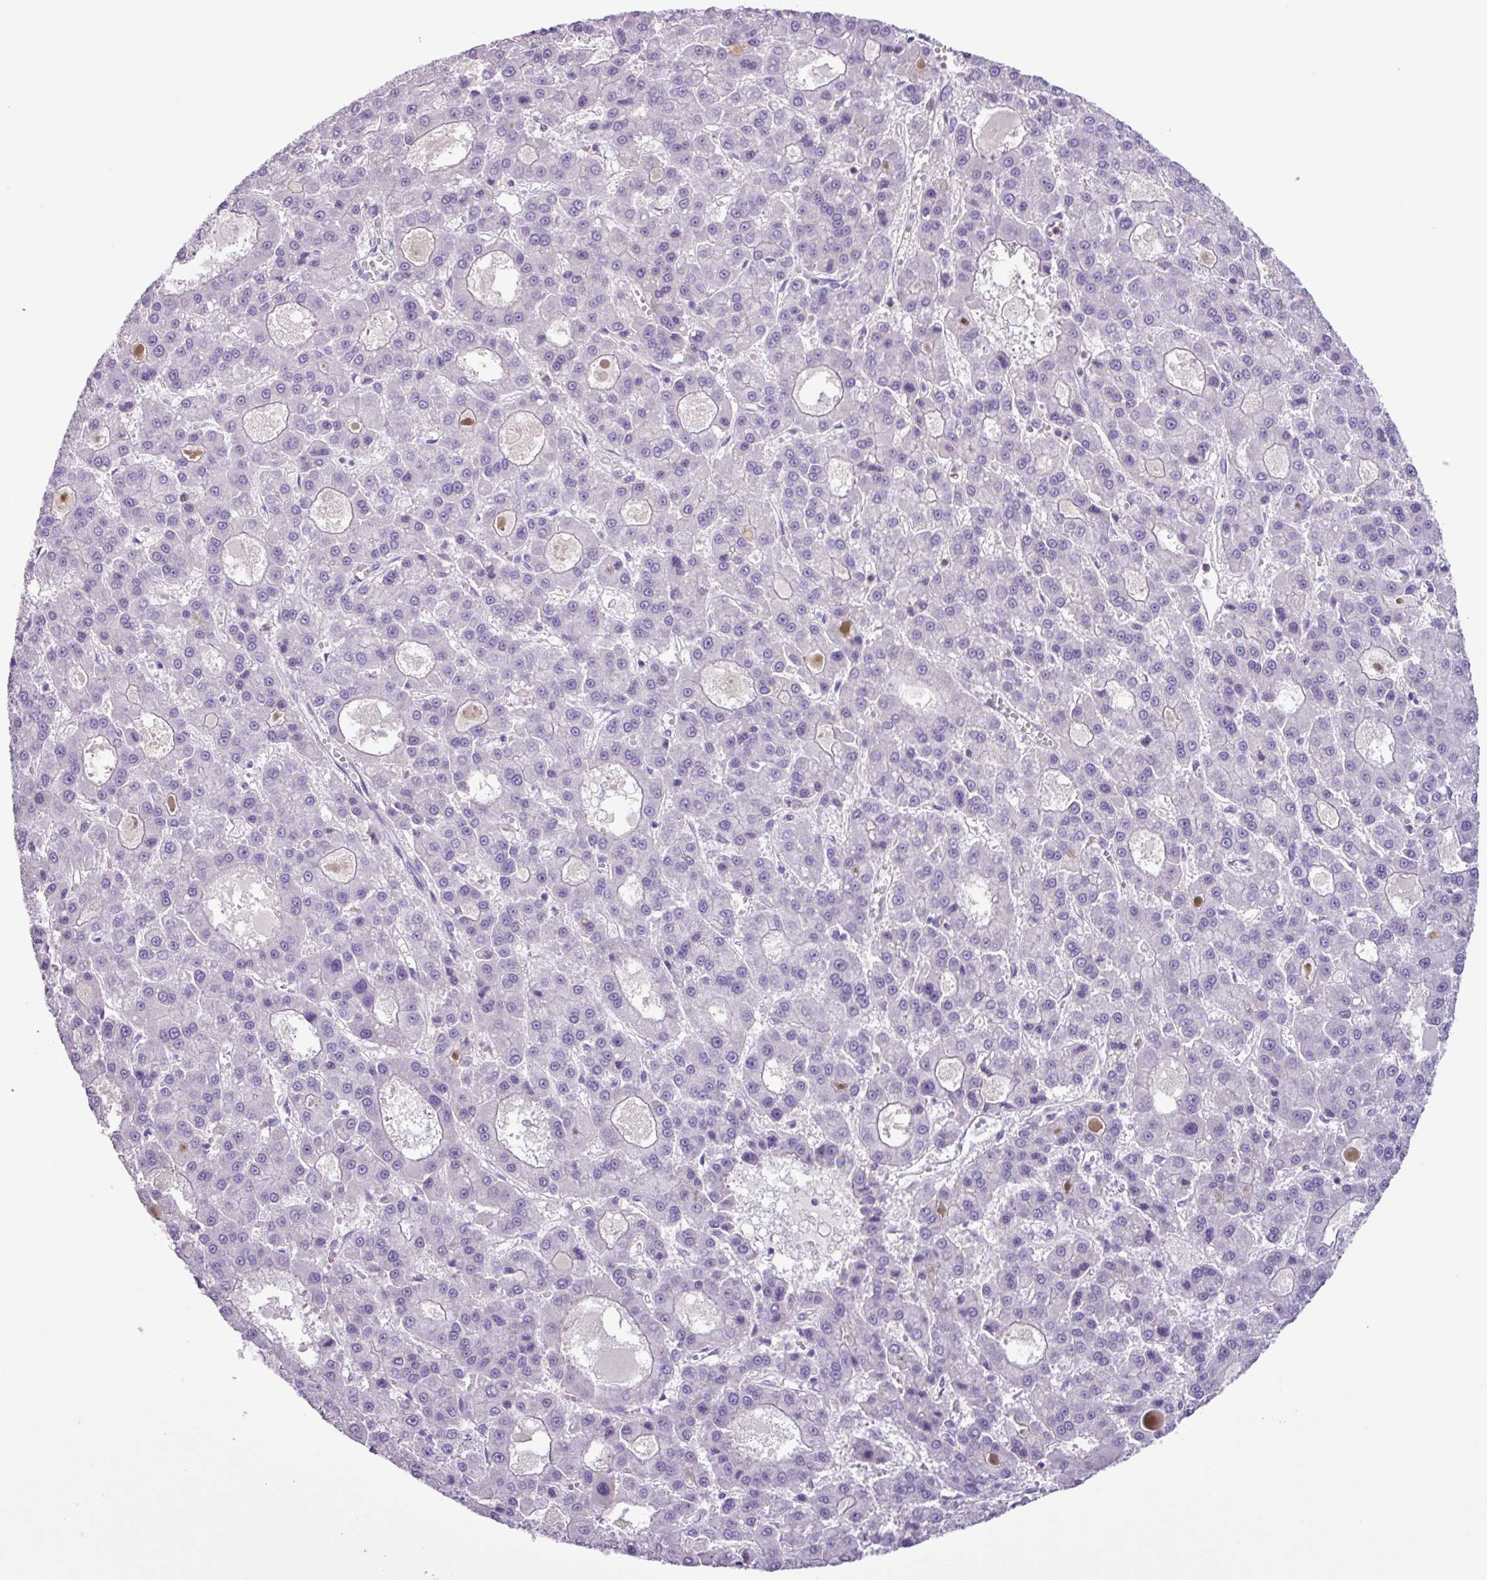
{"staining": {"intensity": "negative", "quantity": "none", "location": "none"}, "tissue": "liver cancer", "cell_type": "Tumor cells", "image_type": "cancer", "snomed": [{"axis": "morphology", "description": "Carcinoma, Hepatocellular, NOS"}, {"axis": "topography", "description": "Liver"}], "caption": "High magnification brightfield microscopy of hepatocellular carcinoma (liver) stained with DAB (3,3'-diaminobenzidine) (brown) and counterstained with hematoxylin (blue): tumor cells show no significant expression. (DAB (3,3'-diaminobenzidine) IHC with hematoxylin counter stain).", "gene": "CYSTM1", "patient": {"sex": "male", "age": 70}}